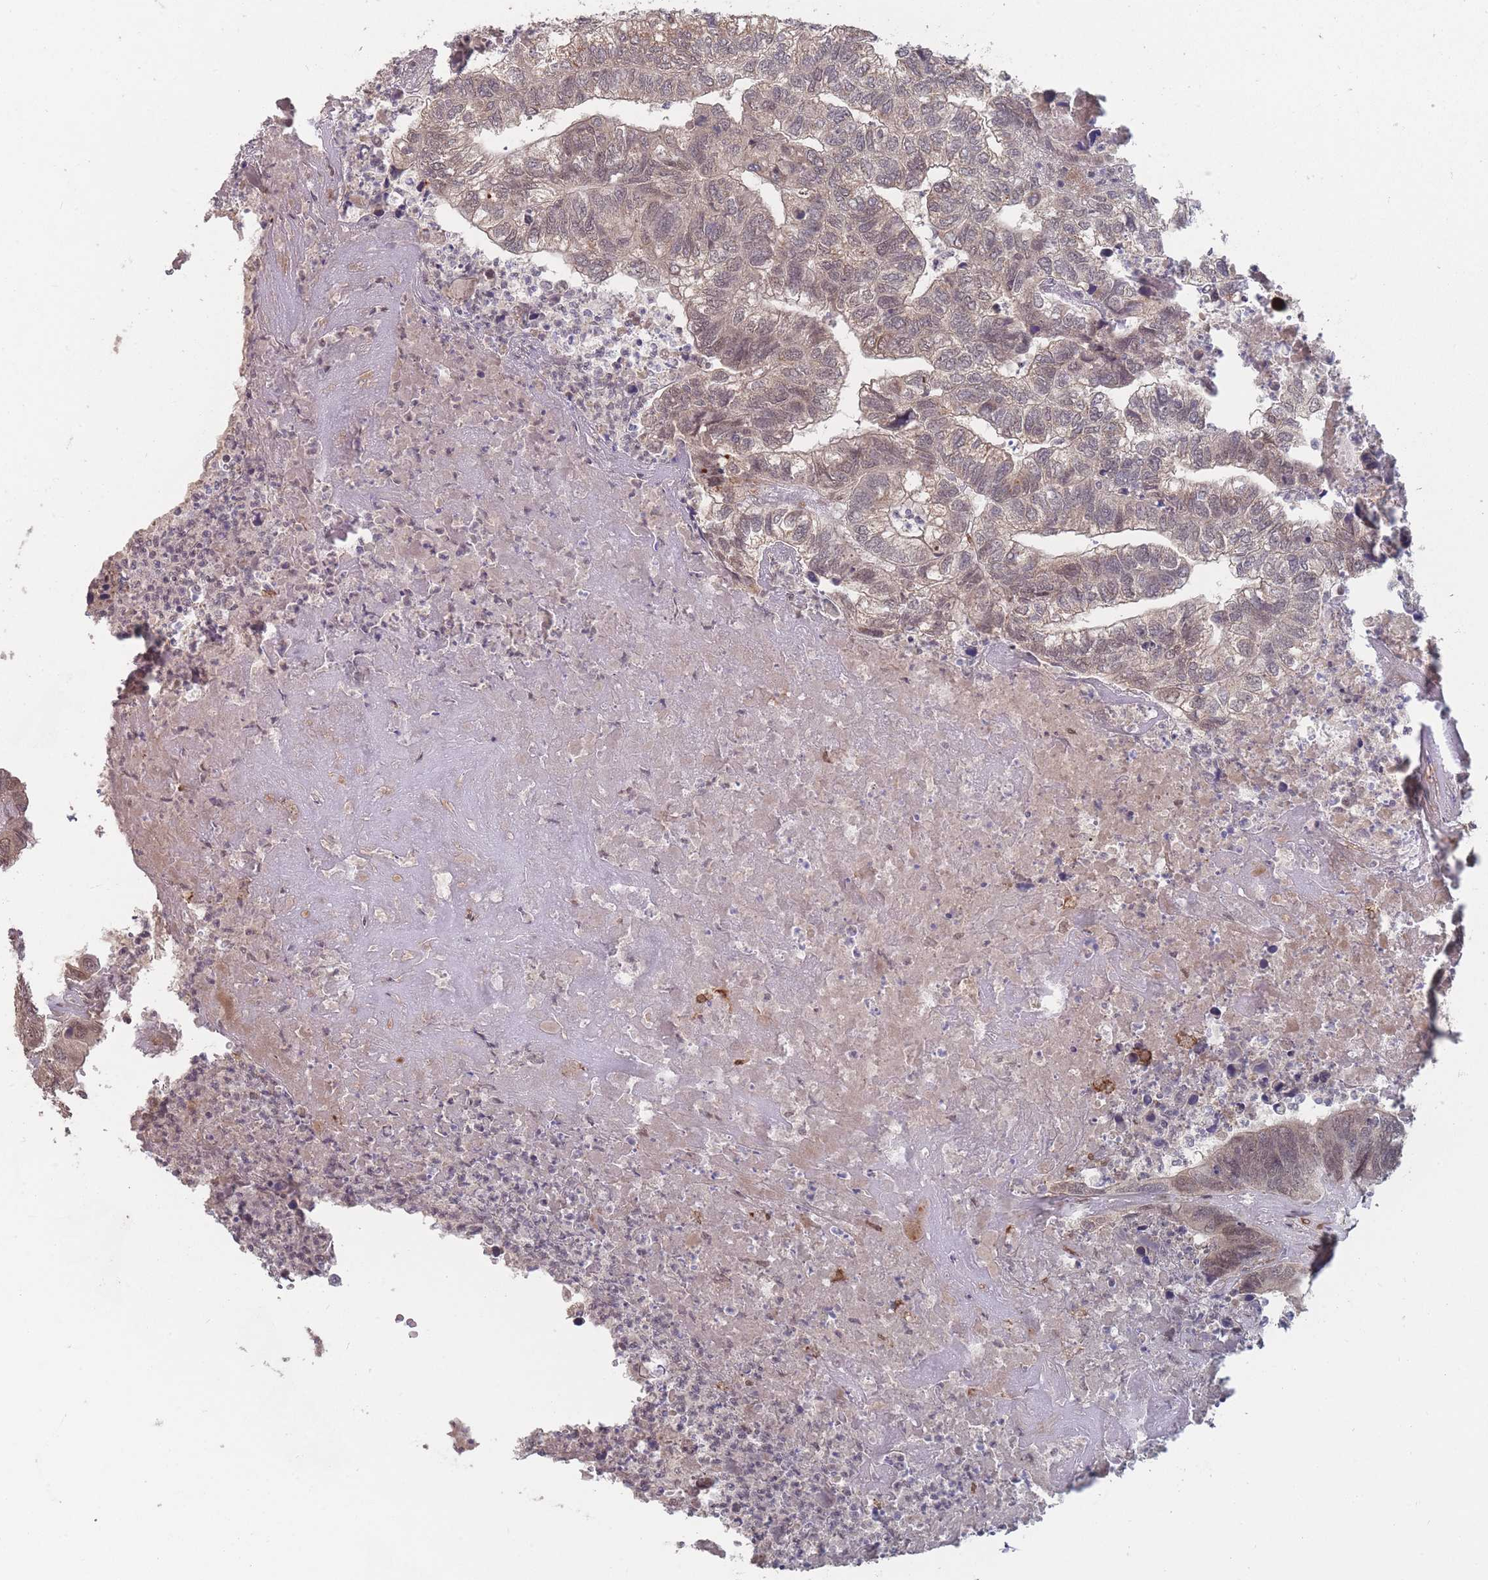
{"staining": {"intensity": "weak", "quantity": "25%-75%", "location": "nuclear"}, "tissue": "colorectal cancer", "cell_type": "Tumor cells", "image_type": "cancer", "snomed": [{"axis": "morphology", "description": "Adenocarcinoma, NOS"}, {"axis": "topography", "description": "Colon"}], "caption": "An image showing weak nuclear positivity in approximately 25%-75% of tumor cells in colorectal cancer (adenocarcinoma), as visualized by brown immunohistochemical staining.", "gene": "CNTRL", "patient": {"sex": "female", "age": 67}}